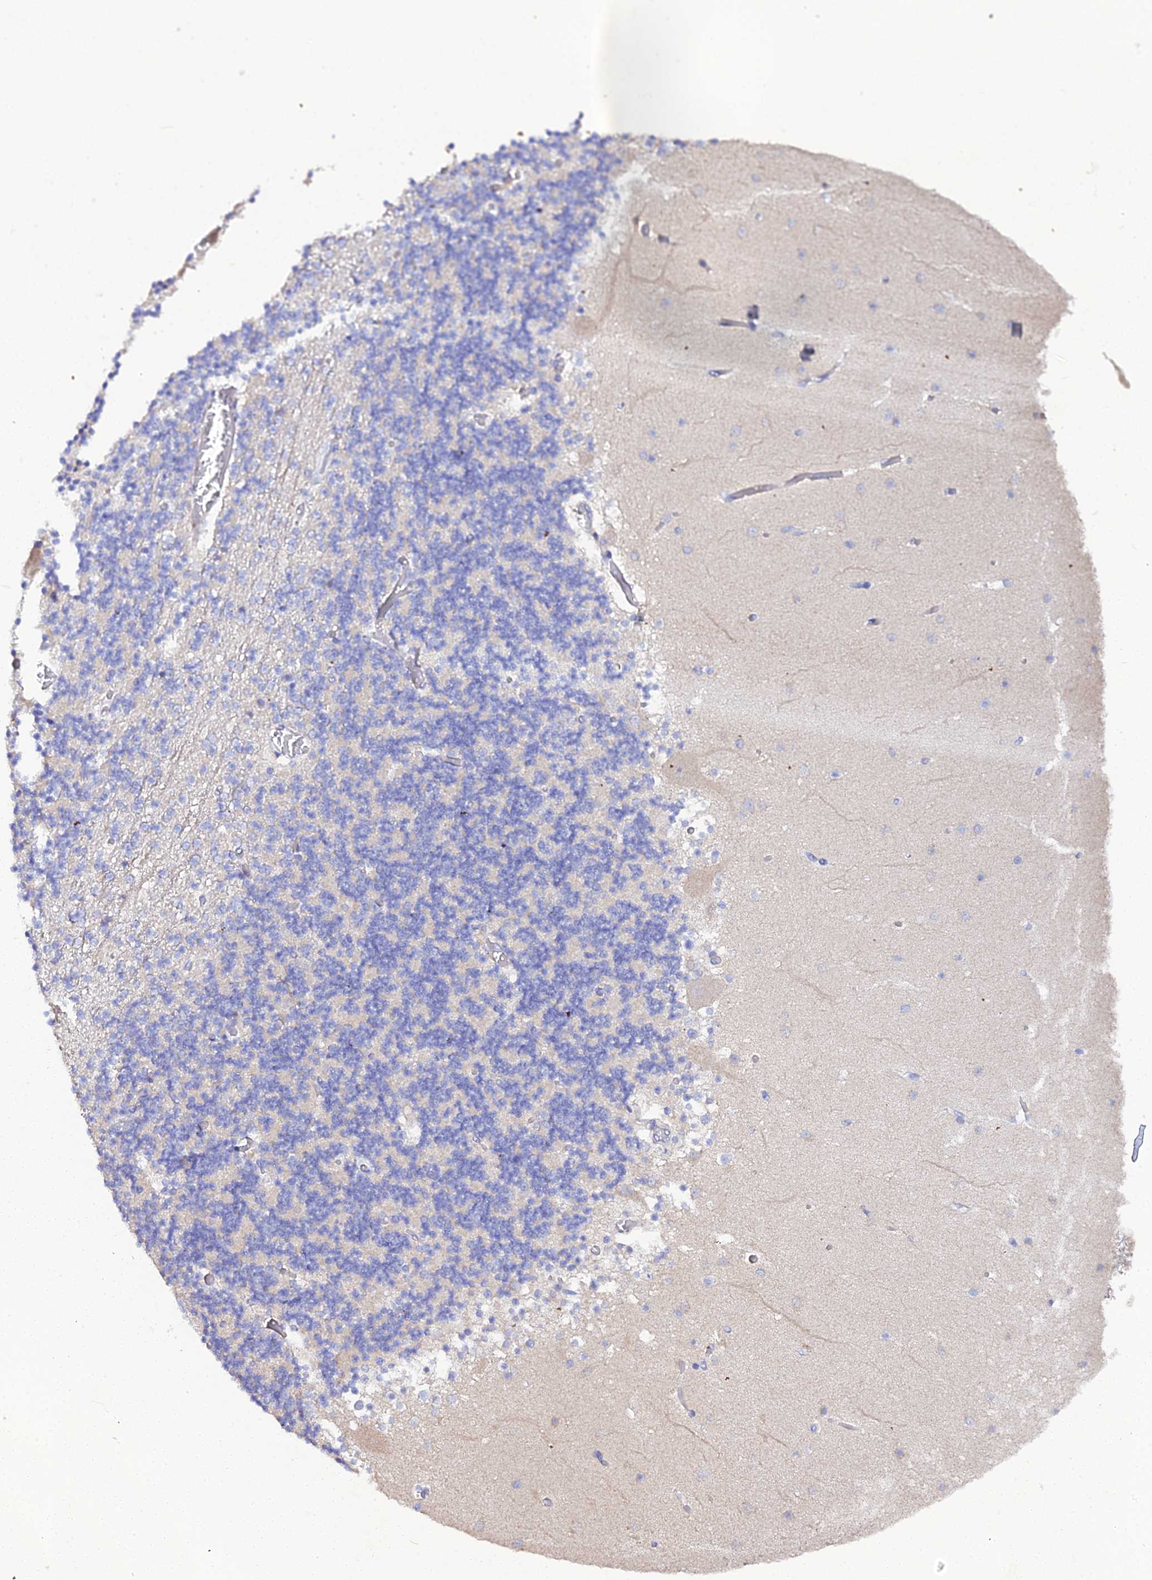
{"staining": {"intensity": "negative", "quantity": "none", "location": "none"}, "tissue": "cerebellum", "cell_type": "Cells in granular layer", "image_type": "normal", "snomed": [{"axis": "morphology", "description": "Normal tissue, NOS"}, {"axis": "topography", "description": "Cerebellum"}], "caption": "Protein analysis of unremarkable cerebellum exhibits no significant expression in cells in granular layer.", "gene": "SCX", "patient": {"sex": "female", "age": 28}}